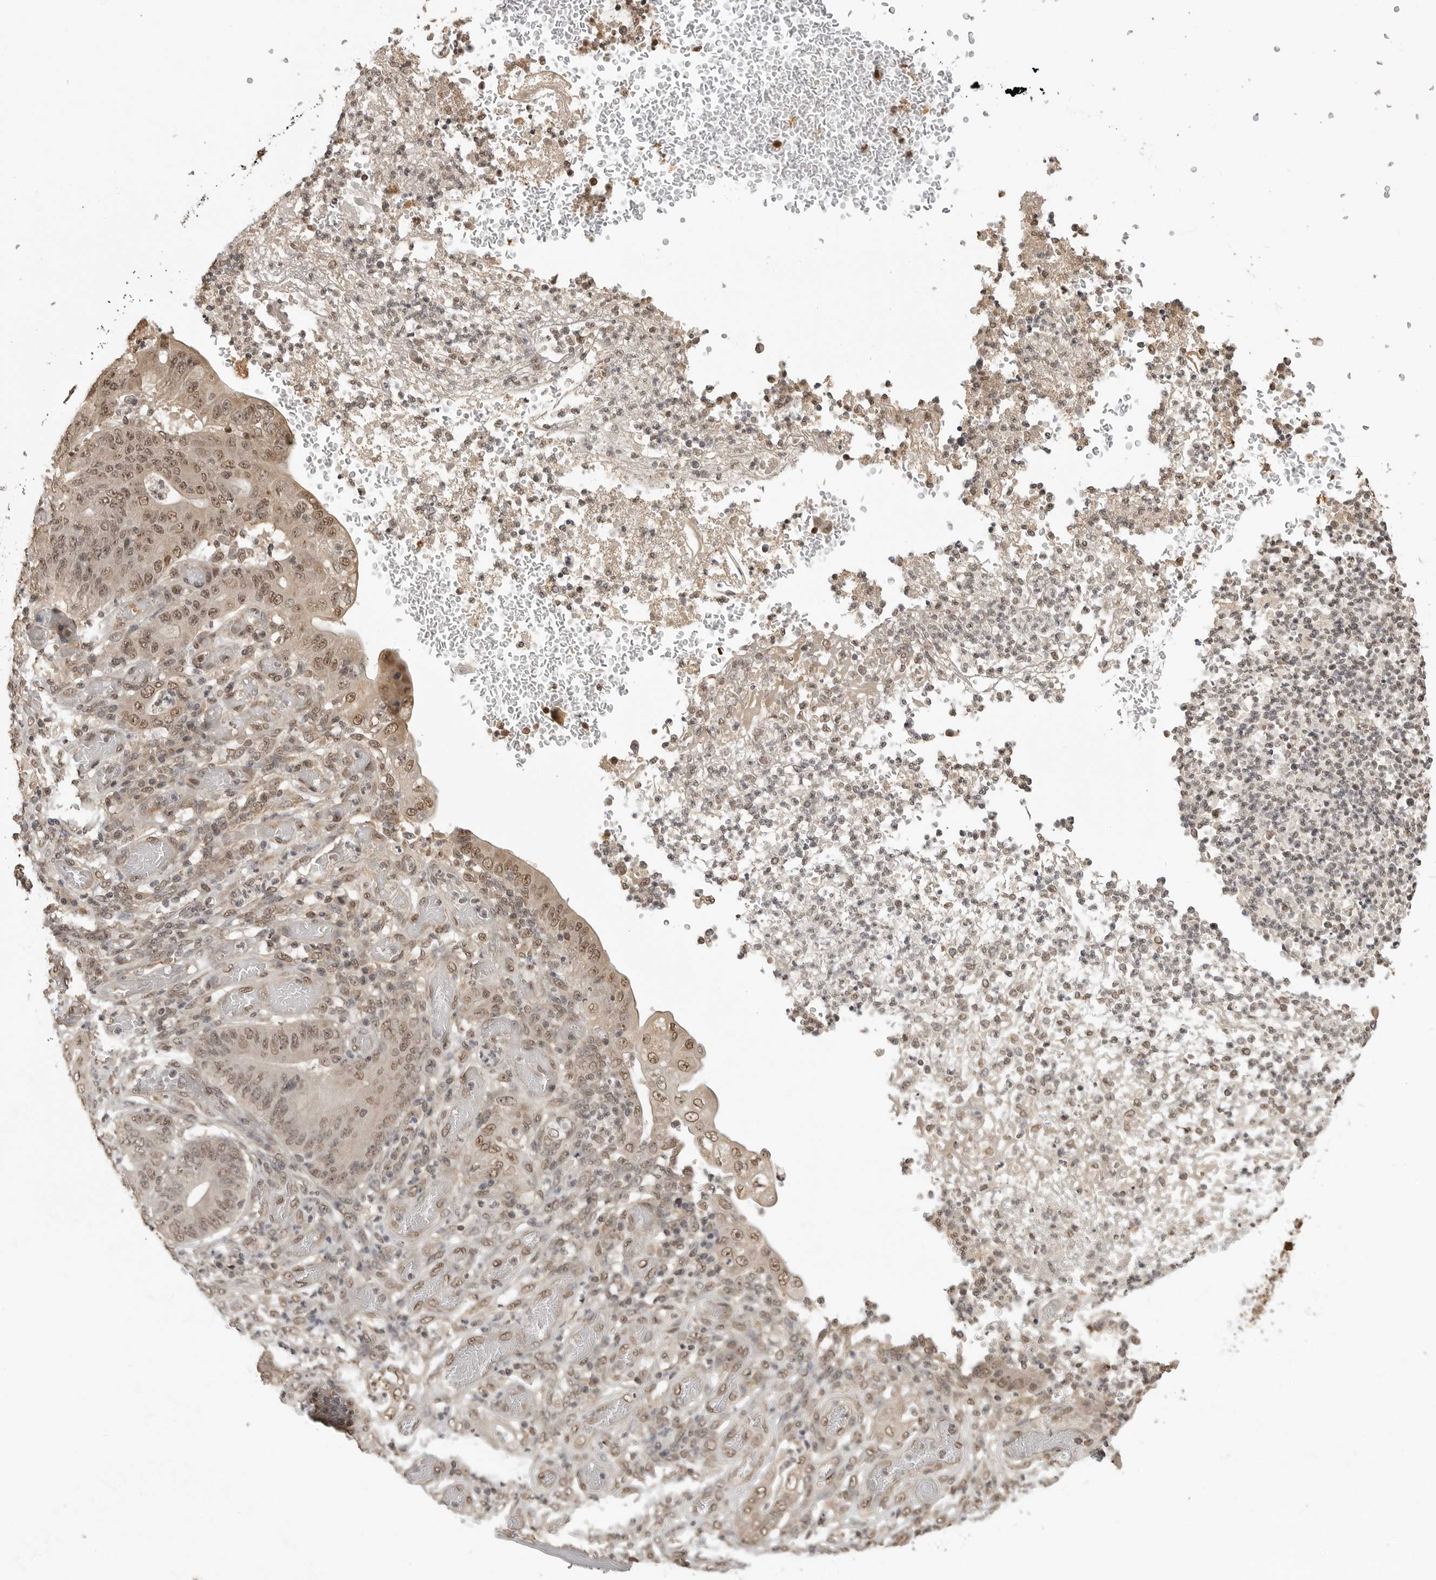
{"staining": {"intensity": "moderate", "quantity": ">75%", "location": "nuclear"}, "tissue": "stomach cancer", "cell_type": "Tumor cells", "image_type": "cancer", "snomed": [{"axis": "morphology", "description": "Adenocarcinoma, NOS"}, {"axis": "topography", "description": "Stomach"}], "caption": "This is an image of immunohistochemistry staining of adenocarcinoma (stomach), which shows moderate expression in the nuclear of tumor cells.", "gene": "CLOCK", "patient": {"sex": "female", "age": 73}}